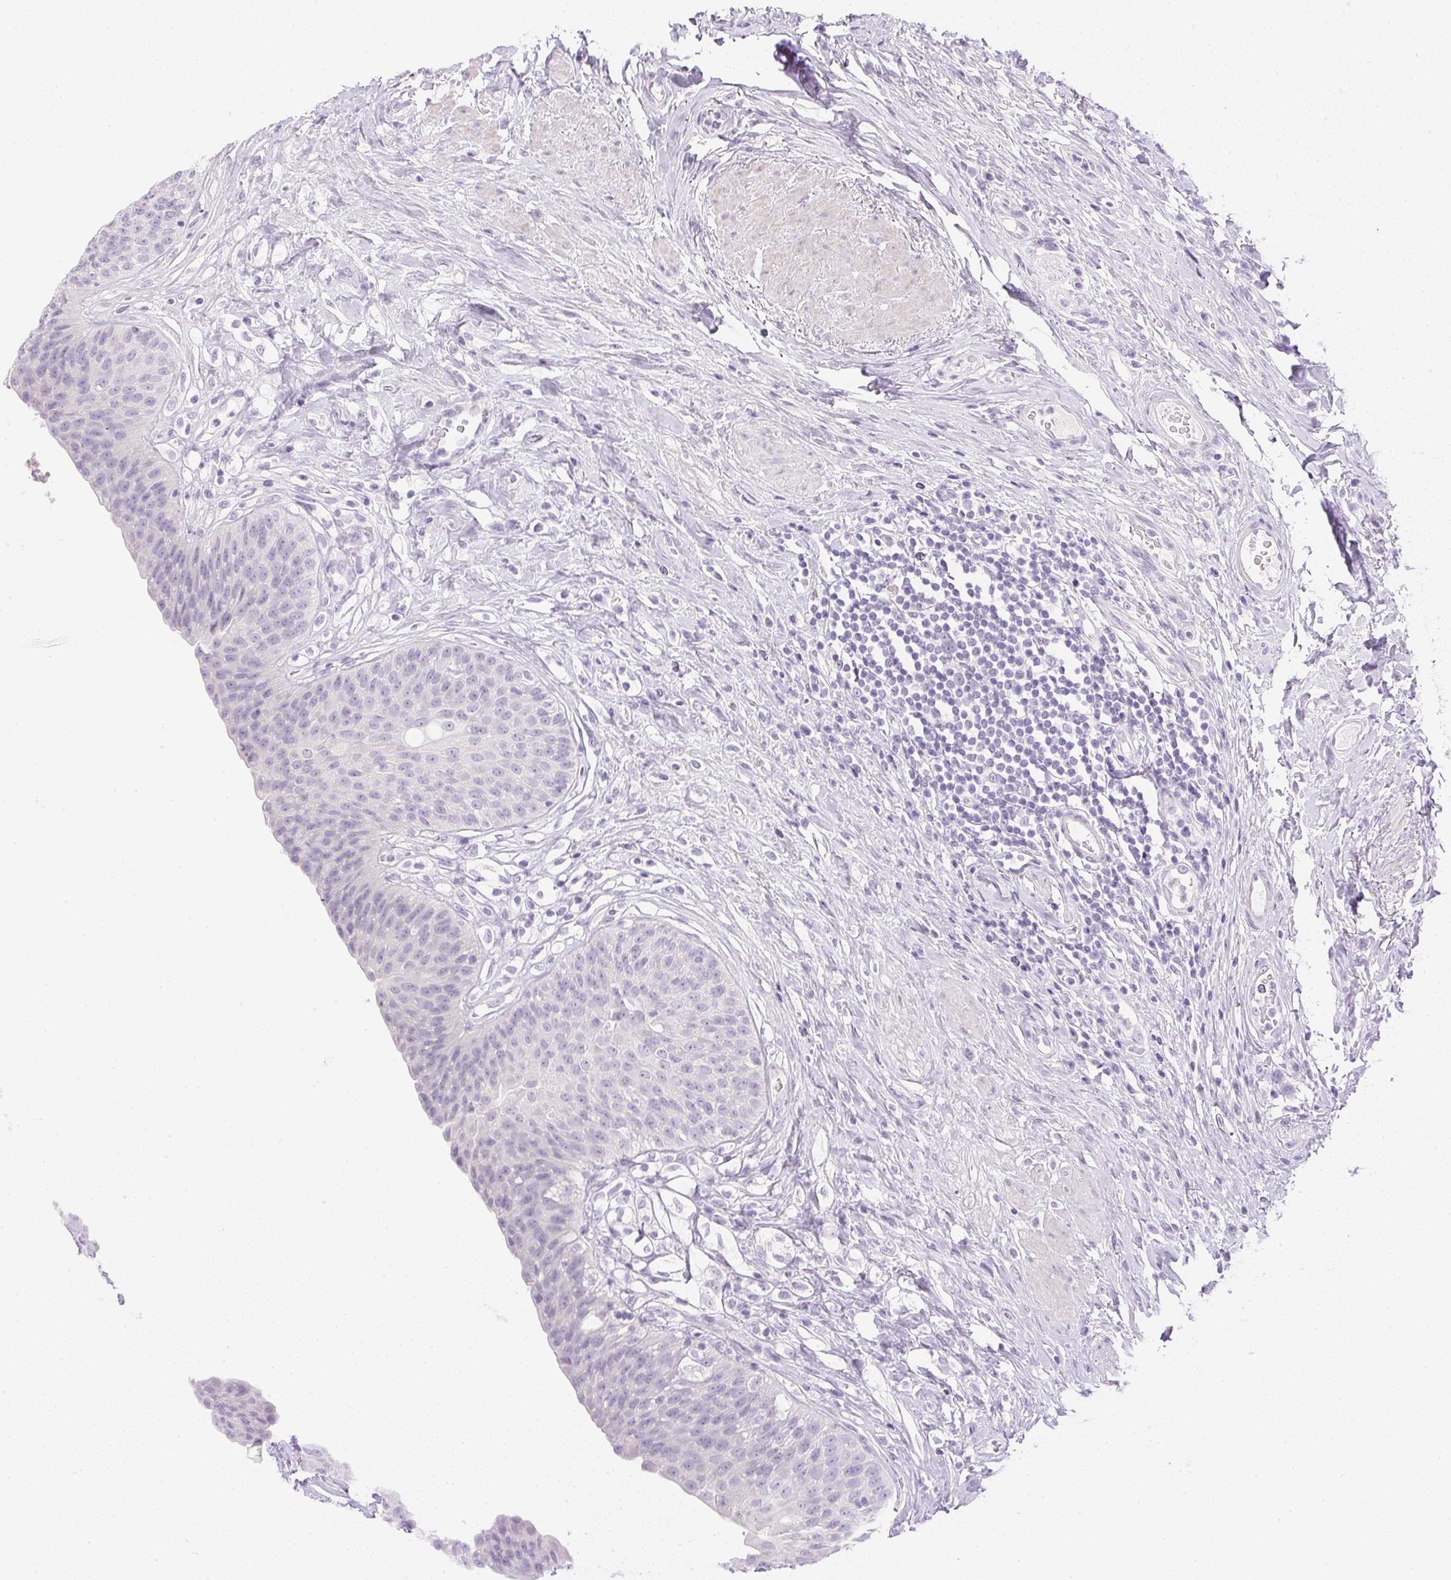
{"staining": {"intensity": "negative", "quantity": "none", "location": "none"}, "tissue": "urinary bladder", "cell_type": "Urothelial cells", "image_type": "normal", "snomed": [{"axis": "morphology", "description": "Normal tissue, NOS"}, {"axis": "topography", "description": "Urinary bladder"}], "caption": "Immunohistochemical staining of unremarkable human urinary bladder exhibits no significant expression in urothelial cells.", "gene": "CTRL", "patient": {"sex": "female", "age": 56}}